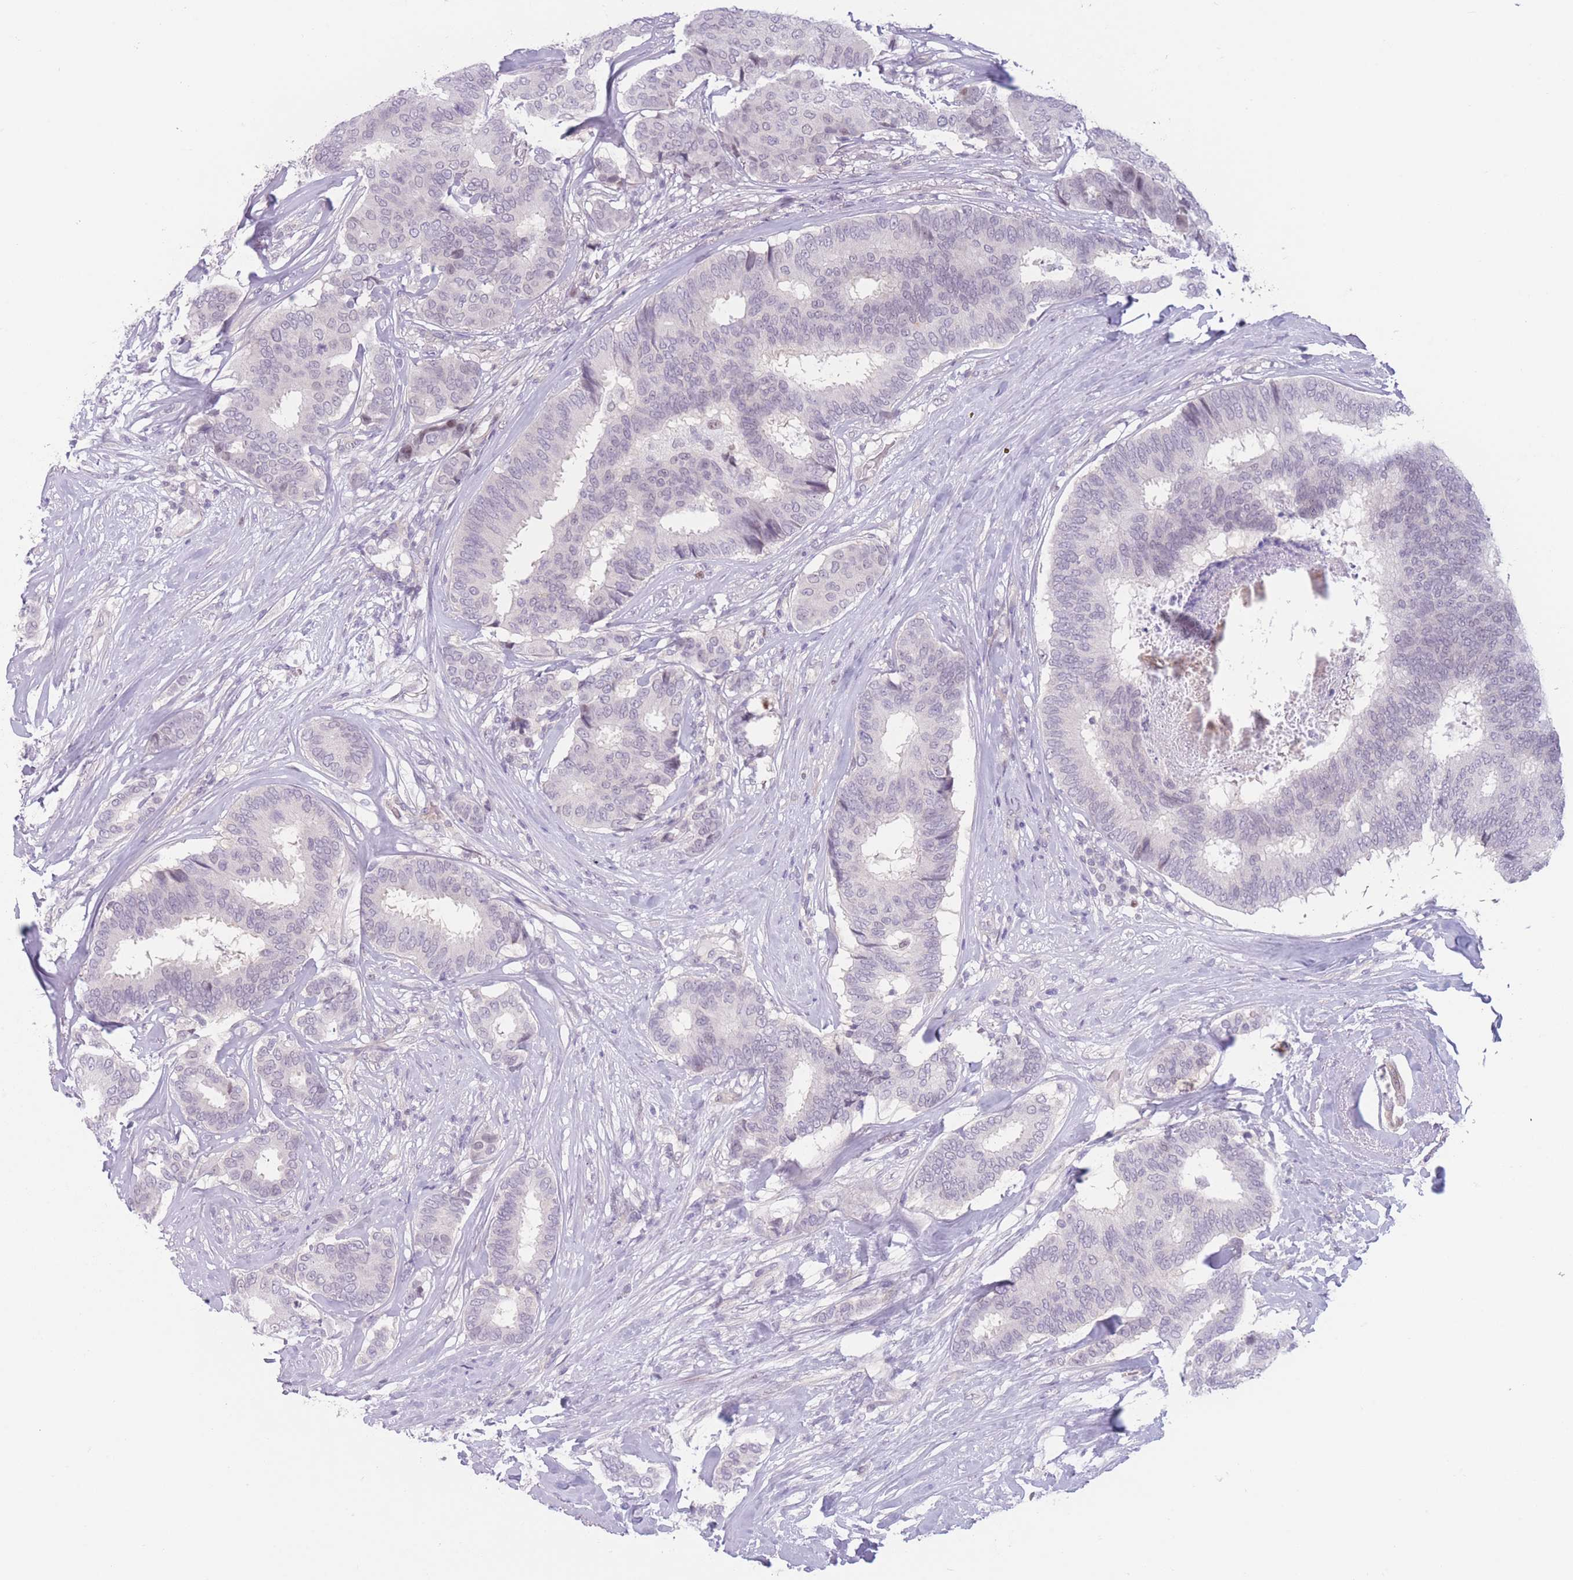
{"staining": {"intensity": "weak", "quantity": "25%-75%", "location": "nuclear"}, "tissue": "breast cancer", "cell_type": "Tumor cells", "image_type": "cancer", "snomed": [{"axis": "morphology", "description": "Duct carcinoma"}, {"axis": "topography", "description": "Breast"}], "caption": "DAB (3,3'-diaminobenzidine) immunohistochemical staining of breast cancer displays weak nuclear protein expression in about 25%-75% of tumor cells.", "gene": "ZNF439", "patient": {"sex": "female", "age": 75}}